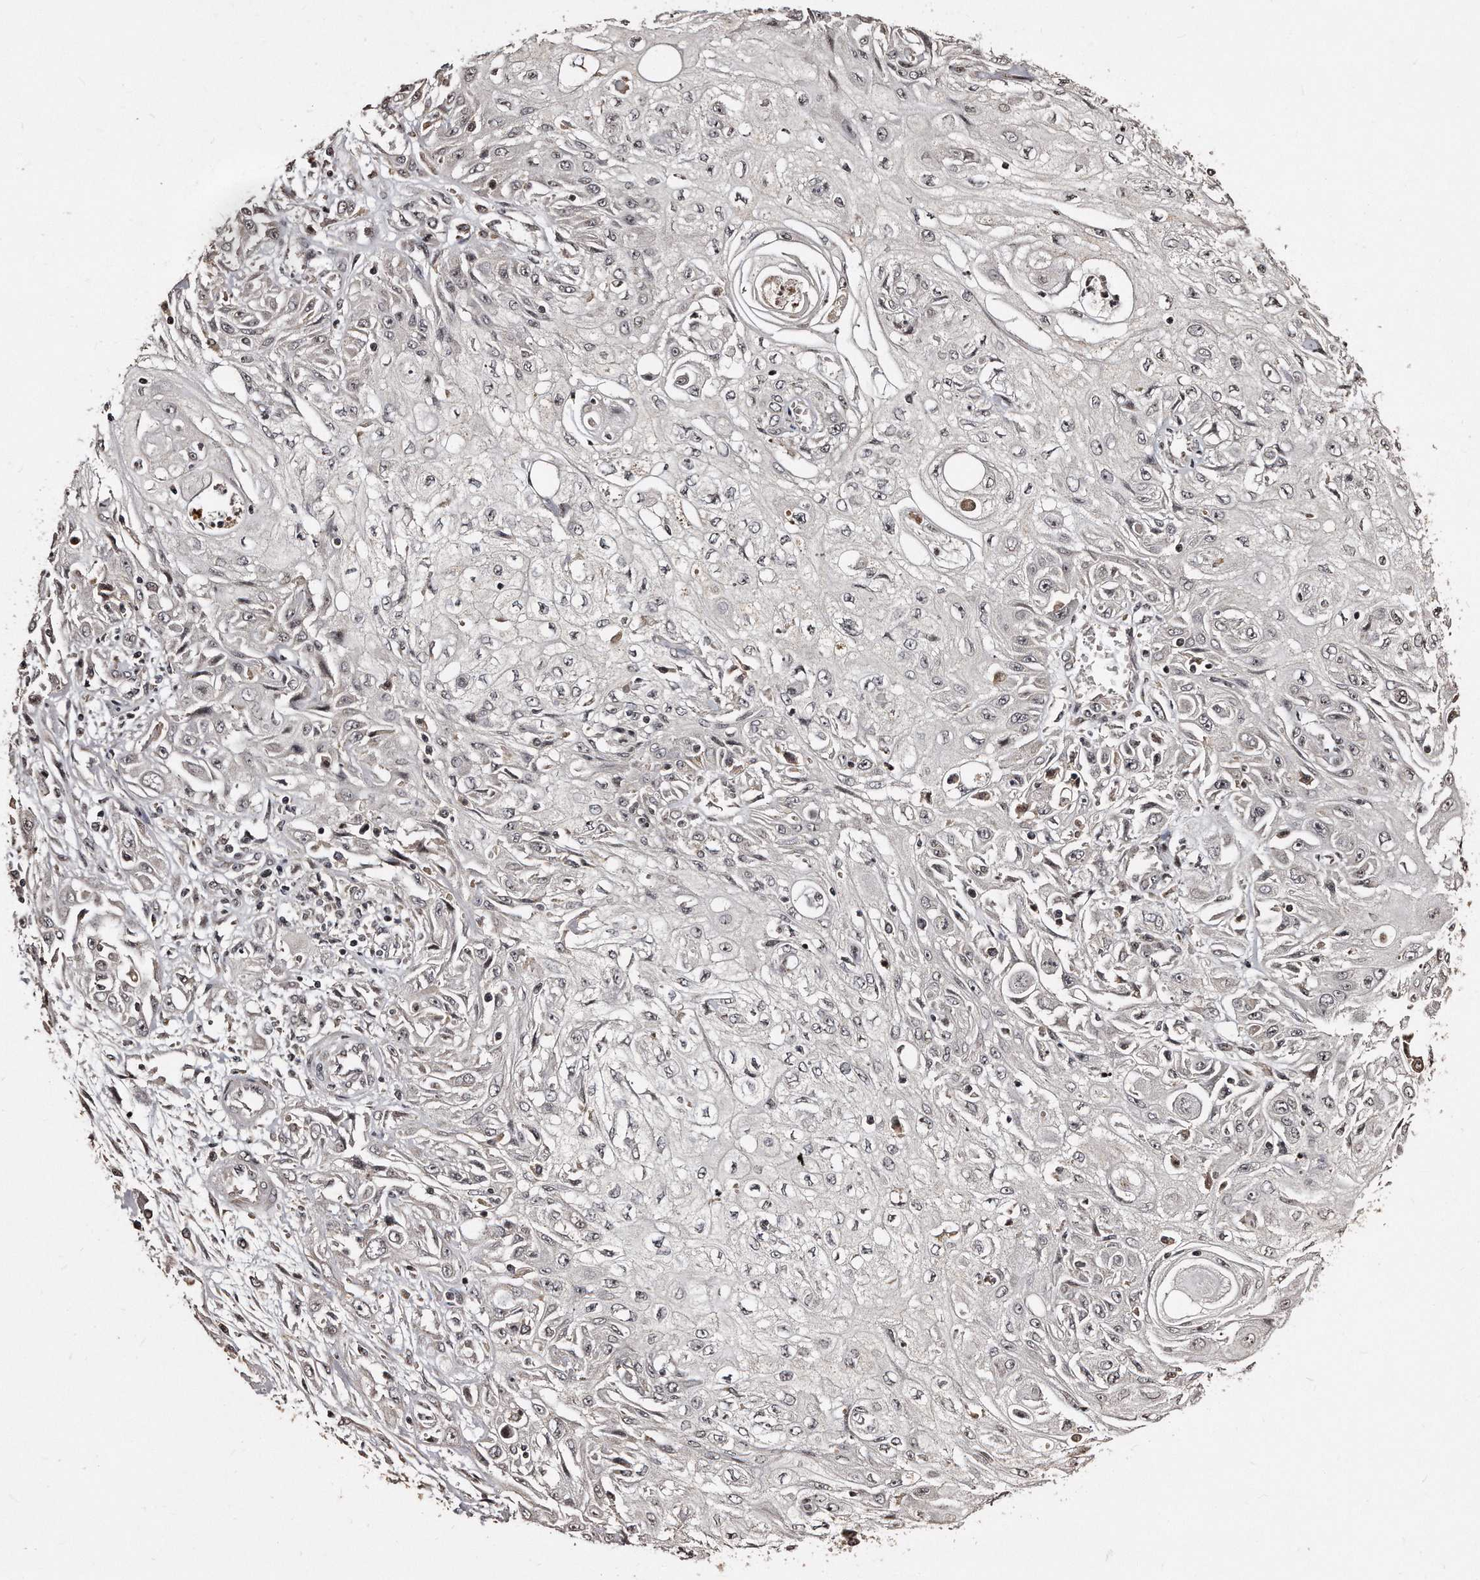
{"staining": {"intensity": "negative", "quantity": "none", "location": "none"}, "tissue": "skin cancer", "cell_type": "Tumor cells", "image_type": "cancer", "snomed": [{"axis": "morphology", "description": "Squamous cell carcinoma, NOS"}, {"axis": "morphology", "description": "Squamous cell carcinoma, metastatic, NOS"}, {"axis": "topography", "description": "Skin"}, {"axis": "topography", "description": "Lymph node"}], "caption": "The immunohistochemistry photomicrograph has no significant expression in tumor cells of squamous cell carcinoma (skin) tissue.", "gene": "TSHR", "patient": {"sex": "male", "age": 75}}